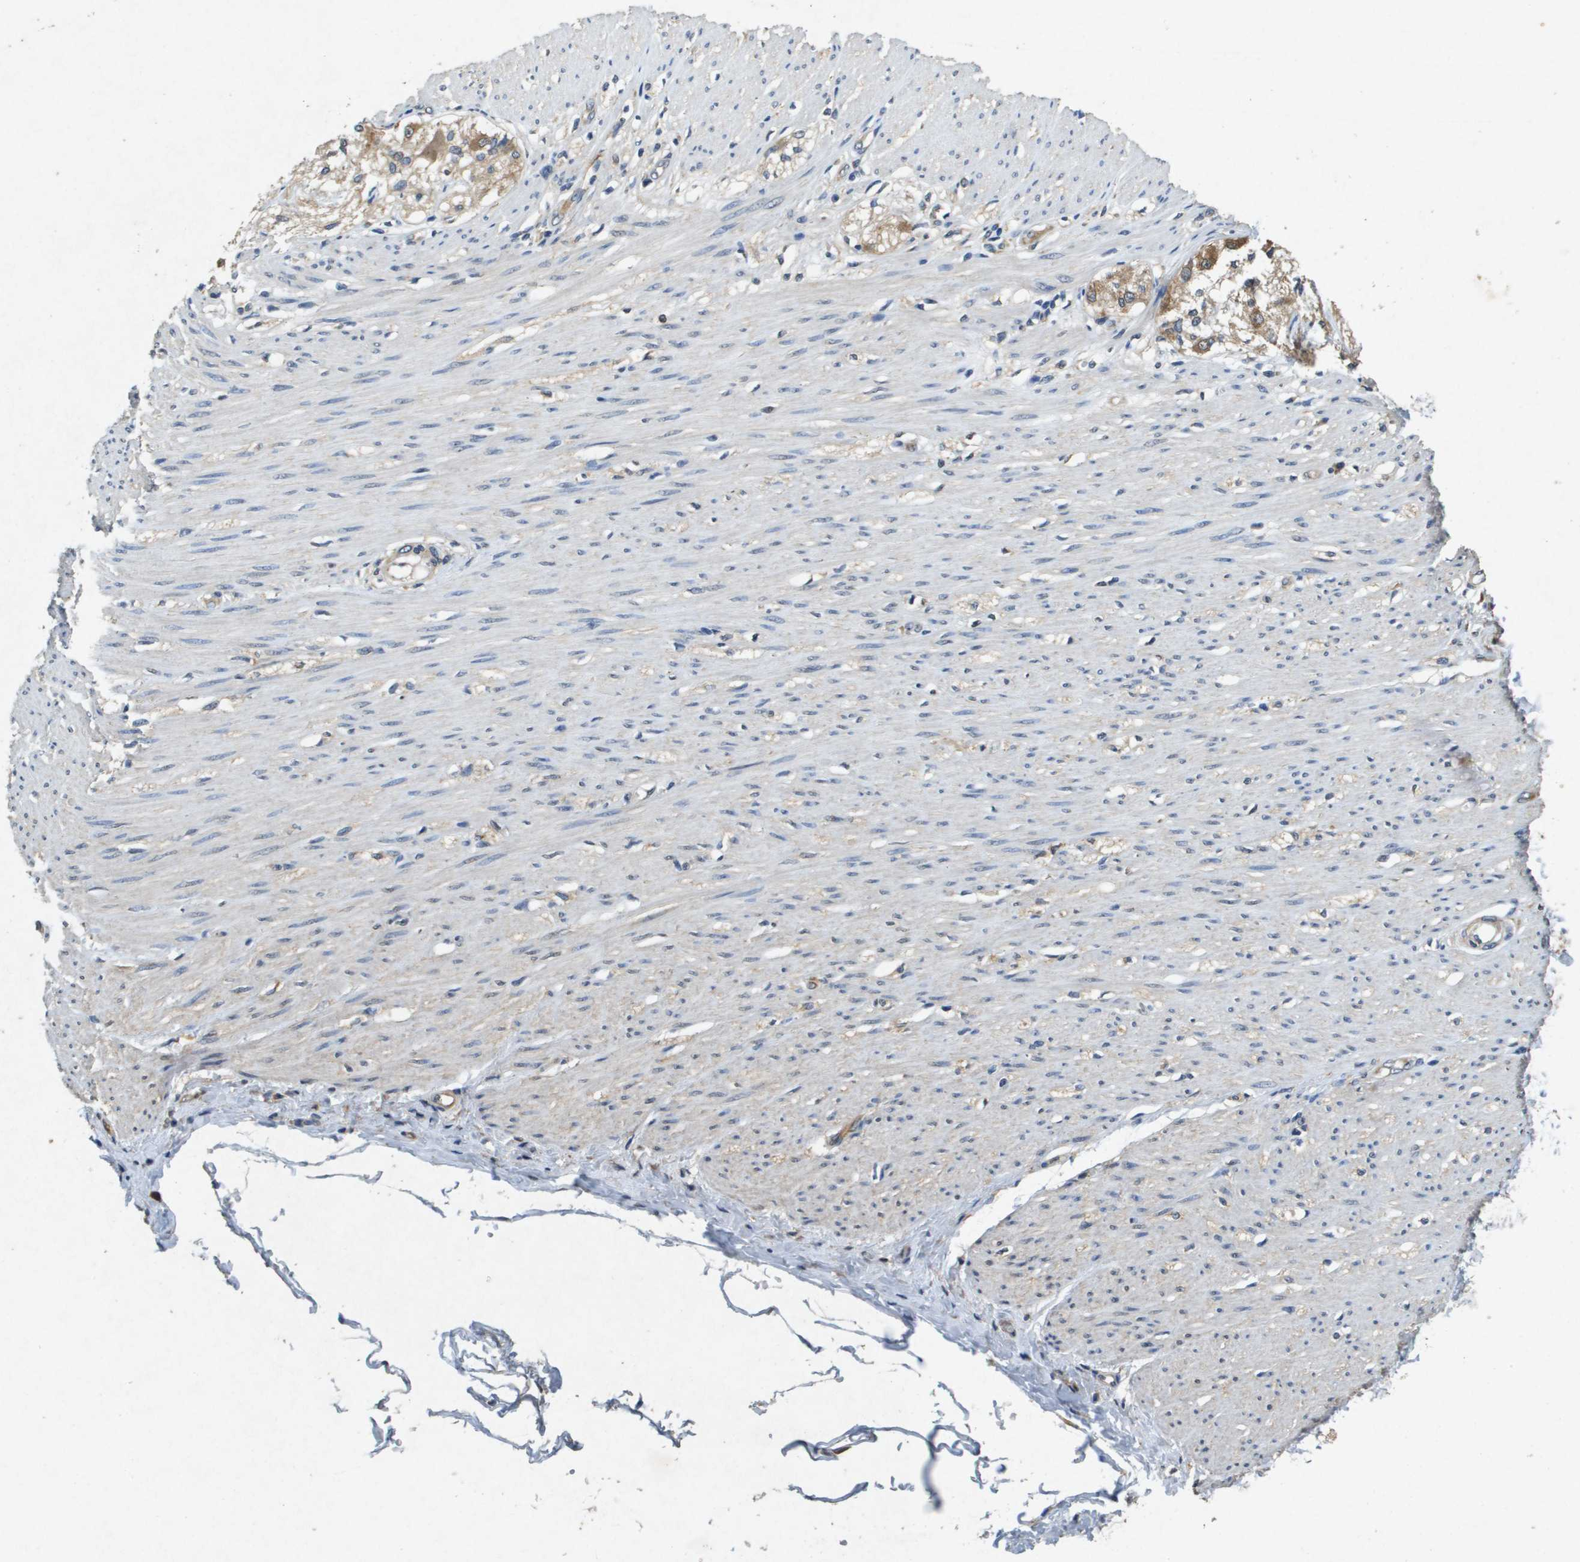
{"staining": {"intensity": "negative", "quantity": "none", "location": "none"}, "tissue": "adipose tissue", "cell_type": "Adipocytes", "image_type": "normal", "snomed": [{"axis": "morphology", "description": "Normal tissue, NOS"}, {"axis": "morphology", "description": "Adenocarcinoma, NOS"}, {"axis": "topography", "description": "Colon"}, {"axis": "topography", "description": "Peripheral nerve tissue"}], "caption": "Adipocytes are negative for protein expression in benign human adipose tissue. (DAB immunohistochemistry visualized using brightfield microscopy, high magnification).", "gene": "PTPRT", "patient": {"sex": "male", "age": 14}}